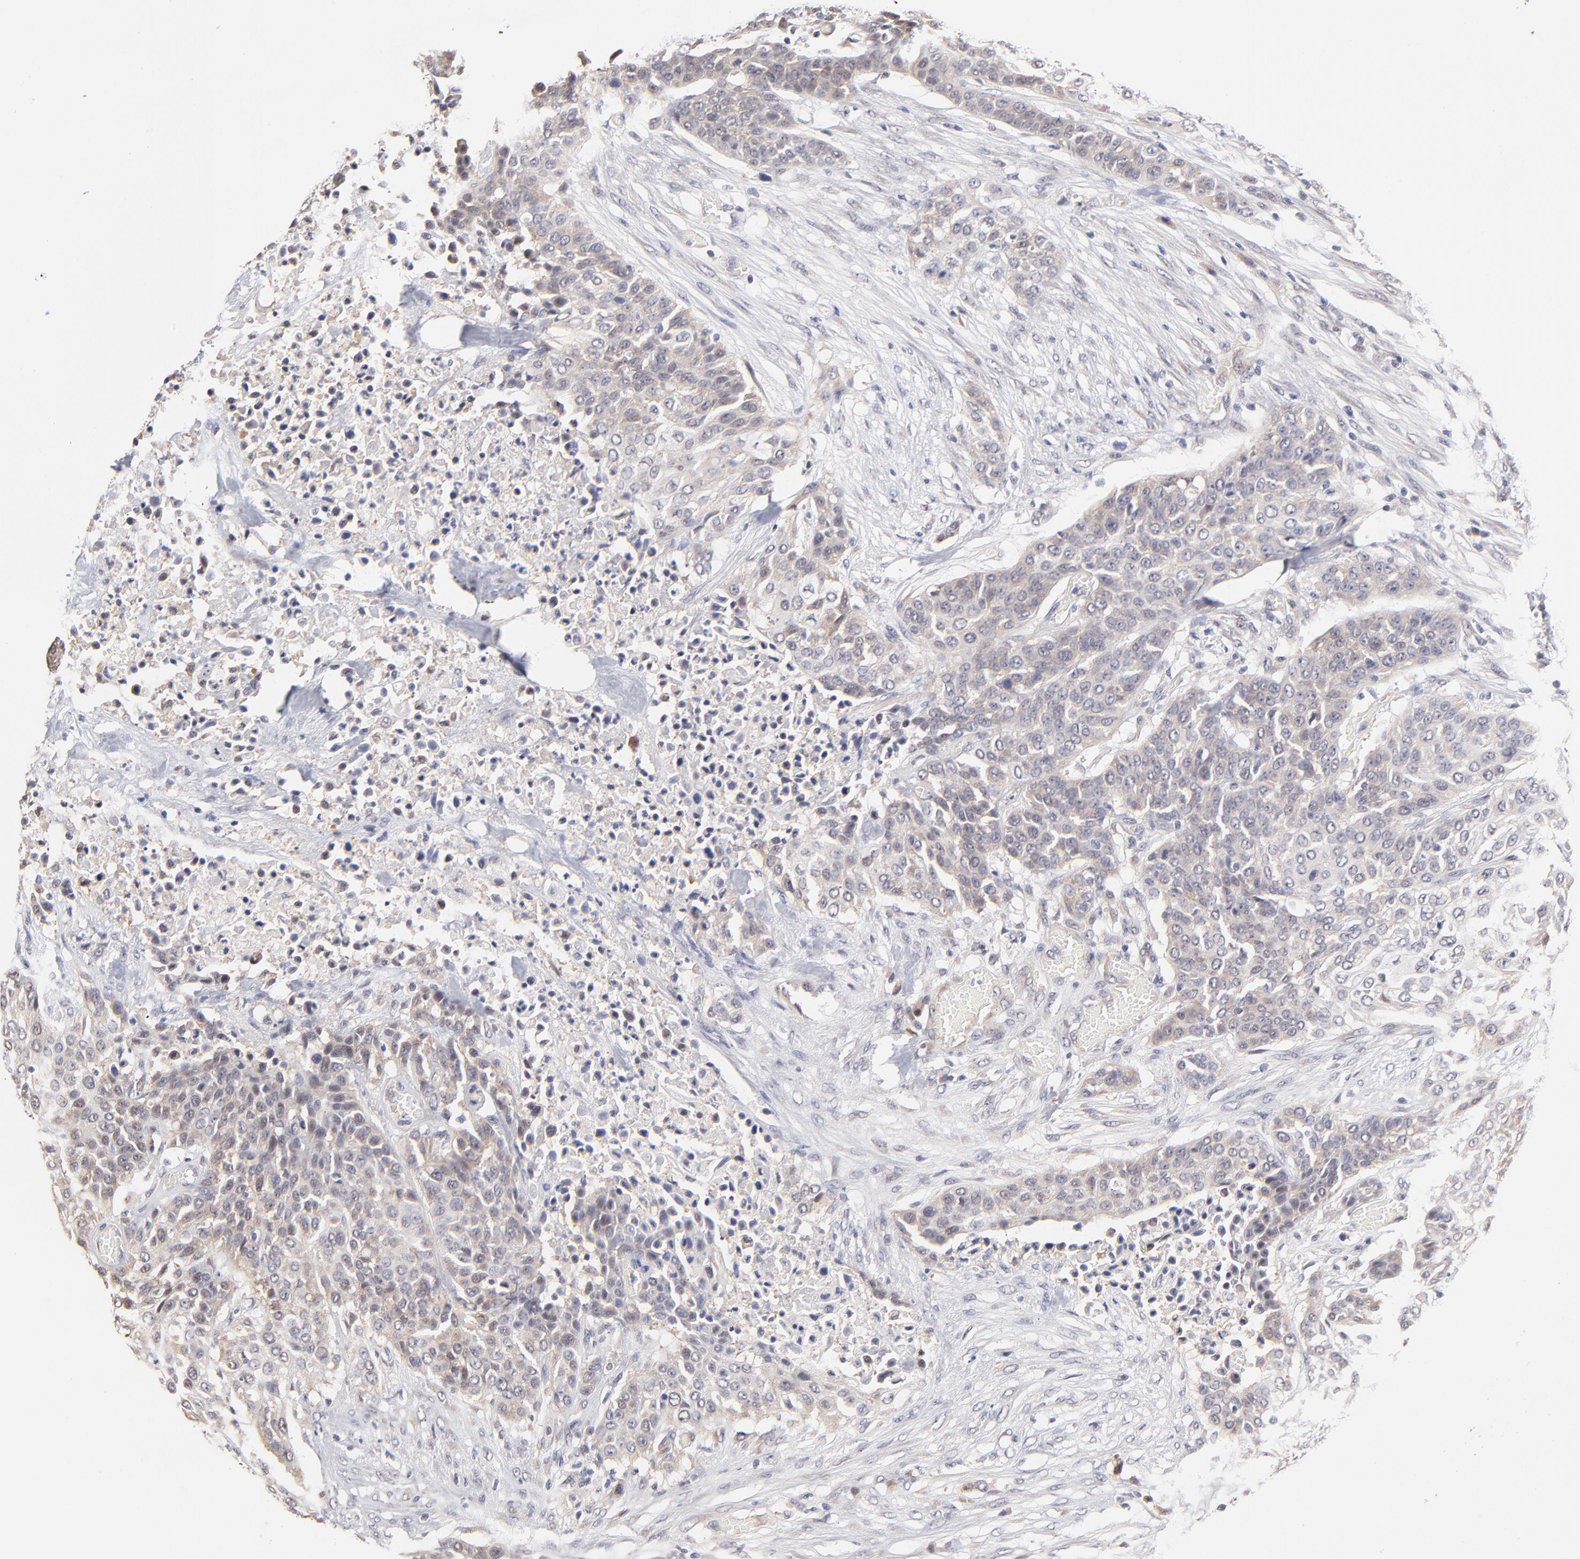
{"staining": {"intensity": "weak", "quantity": ">75%", "location": "cytoplasmic/membranous"}, "tissue": "urothelial cancer", "cell_type": "Tumor cells", "image_type": "cancer", "snomed": [{"axis": "morphology", "description": "Urothelial carcinoma, High grade"}, {"axis": "topography", "description": "Urinary bladder"}], "caption": "High-grade urothelial carcinoma stained for a protein (brown) demonstrates weak cytoplasmic/membranous positive expression in approximately >75% of tumor cells.", "gene": "ZNF10", "patient": {"sex": "male", "age": 74}}